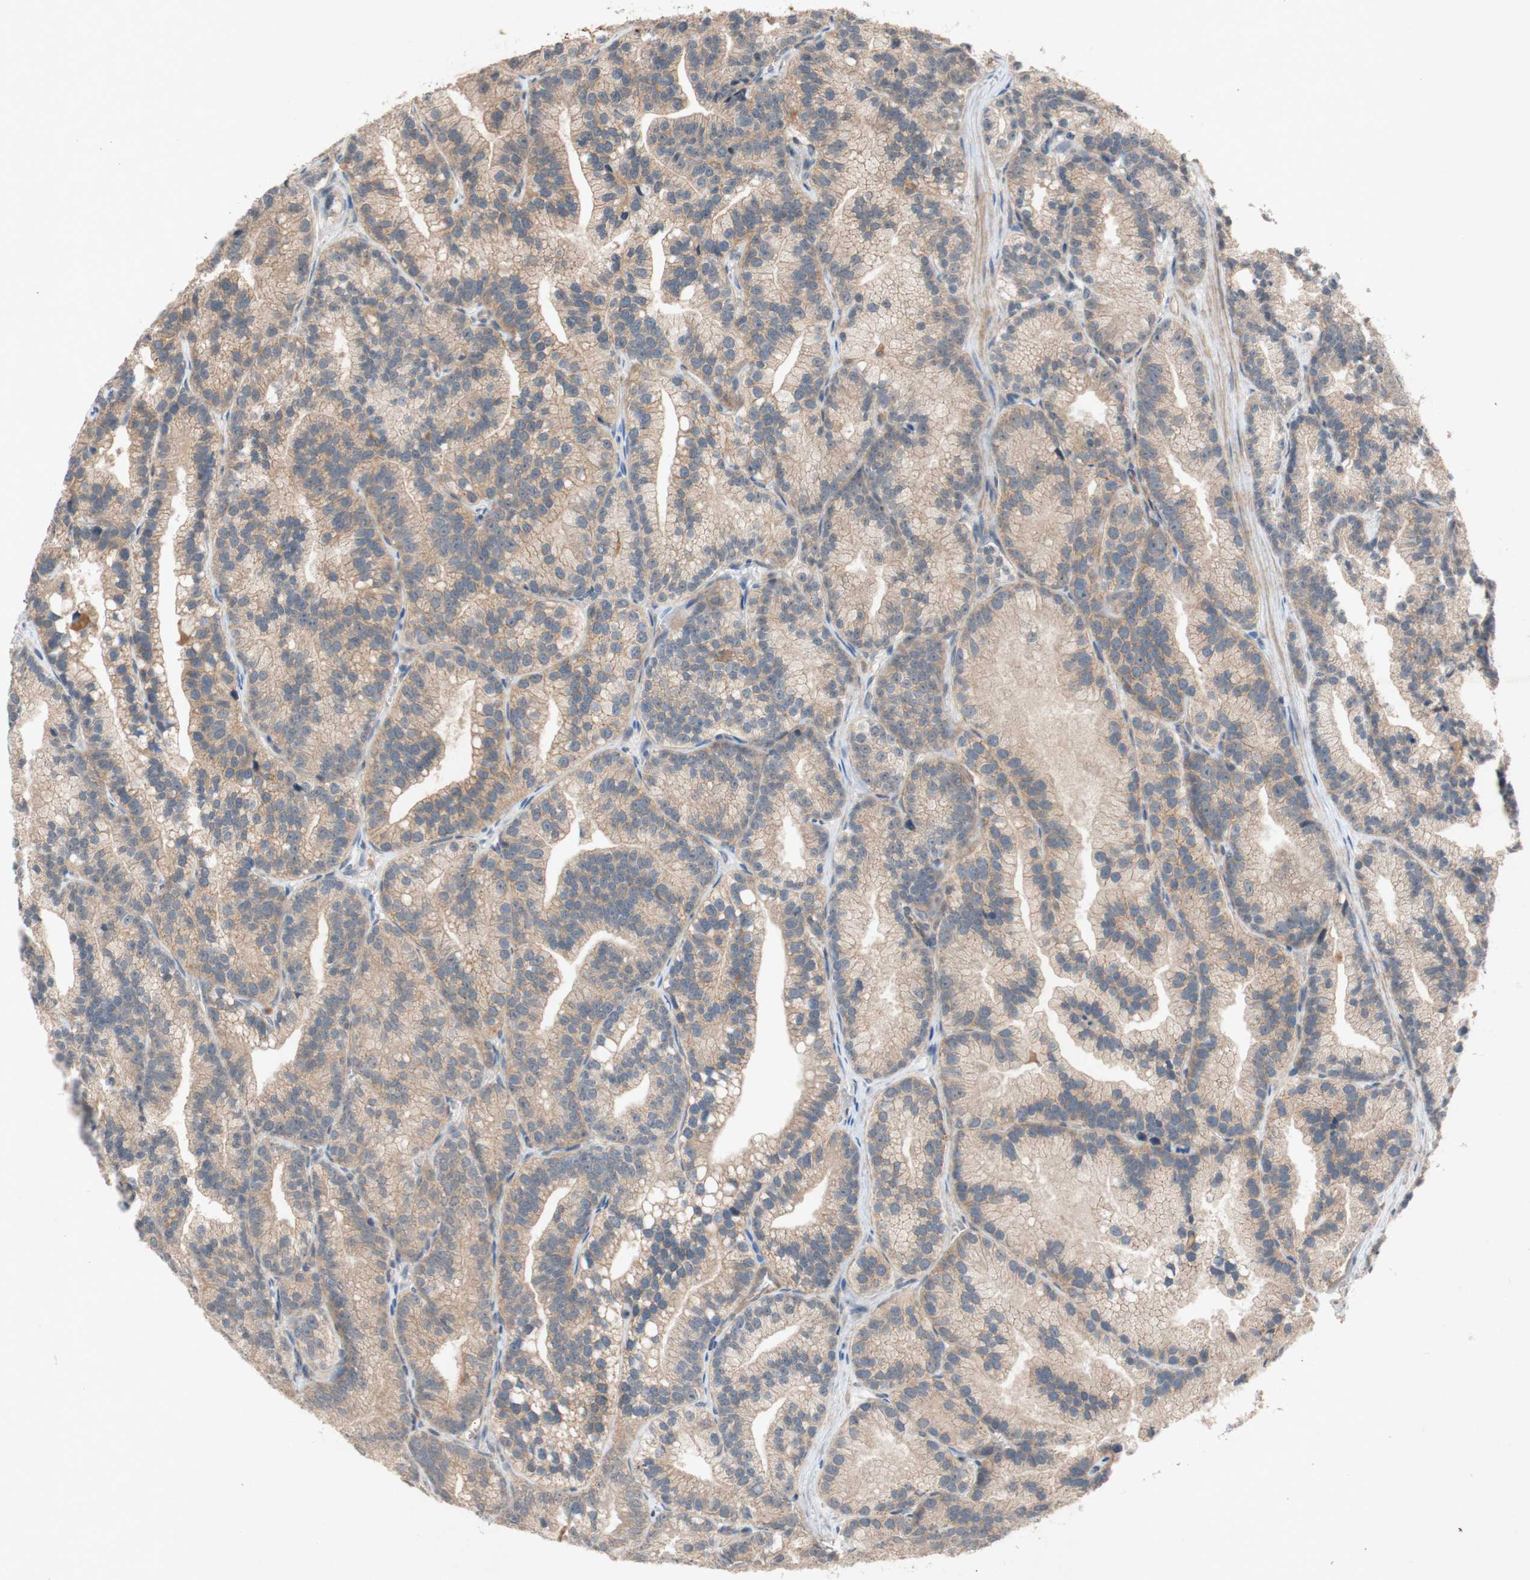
{"staining": {"intensity": "weak", "quantity": "<25%", "location": "cytoplasmic/membranous"}, "tissue": "prostate cancer", "cell_type": "Tumor cells", "image_type": "cancer", "snomed": [{"axis": "morphology", "description": "Adenocarcinoma, Low grade"}, {"axis": "topography", "description": "Prostate"}], "caption": "There is no significant staining in tumor cells of prostate cancer (low-grade adenocarcinoma).", "gene": "ATP6V1F", "patient": {"sex": "male", "age": 89}}